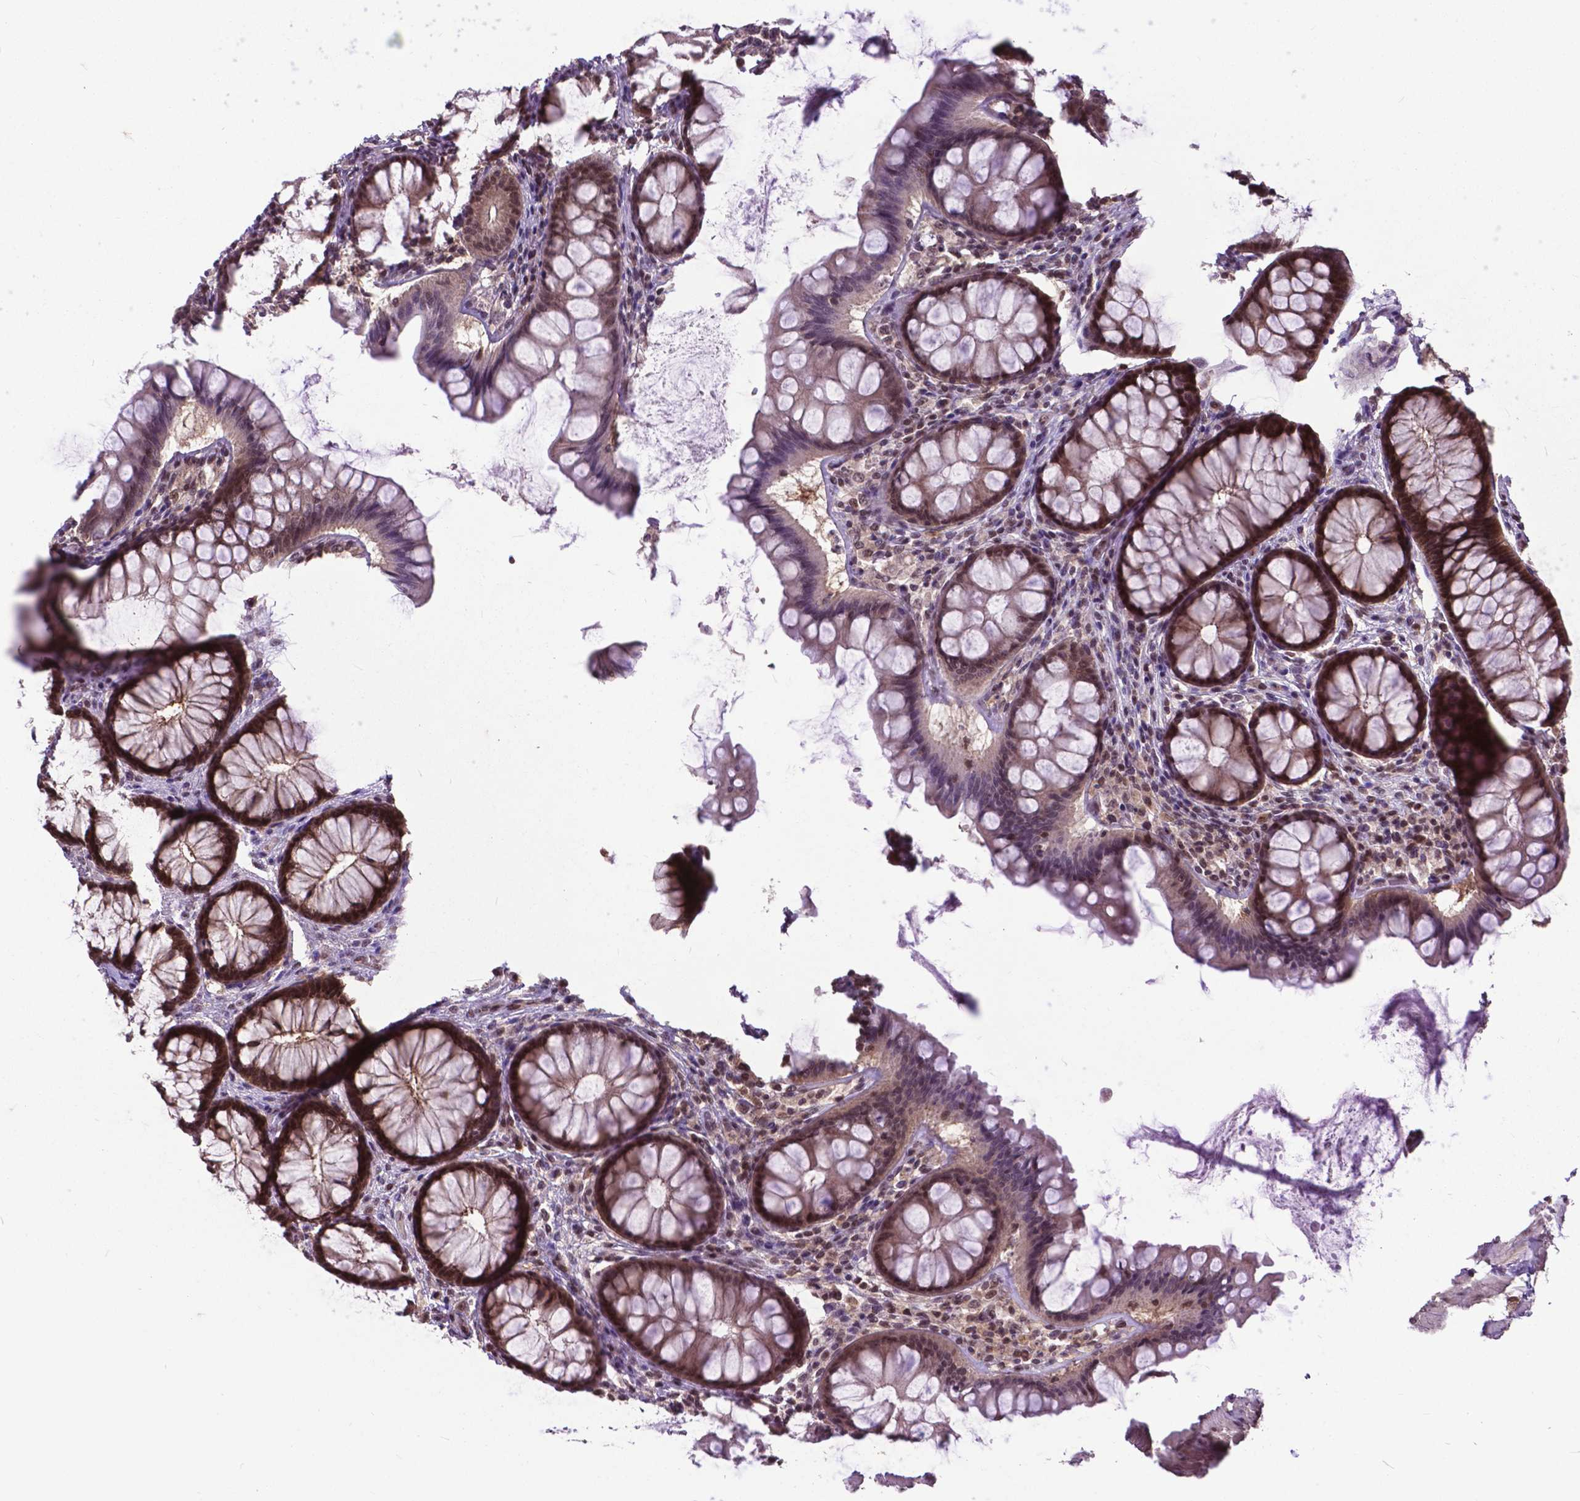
{"staining": {"intensity": "weak", "quantity": ">75%", "location": "nuclear"}, "tissue": "colon", "cell_type": "Endothelial cells", "image_type": "normal", "snomed": [{"axis": "morphology", "description": "Normal tissue, NOS"}, {"axis": "topography", "description": "Colon"}], "caption": "This is an image of immunohistochemistry staining of benign colon, which shows weak positivity in the nuclear of endothelial cells.", "gene": "FAF1", "patient": {"sex": "female", "age": 65}}